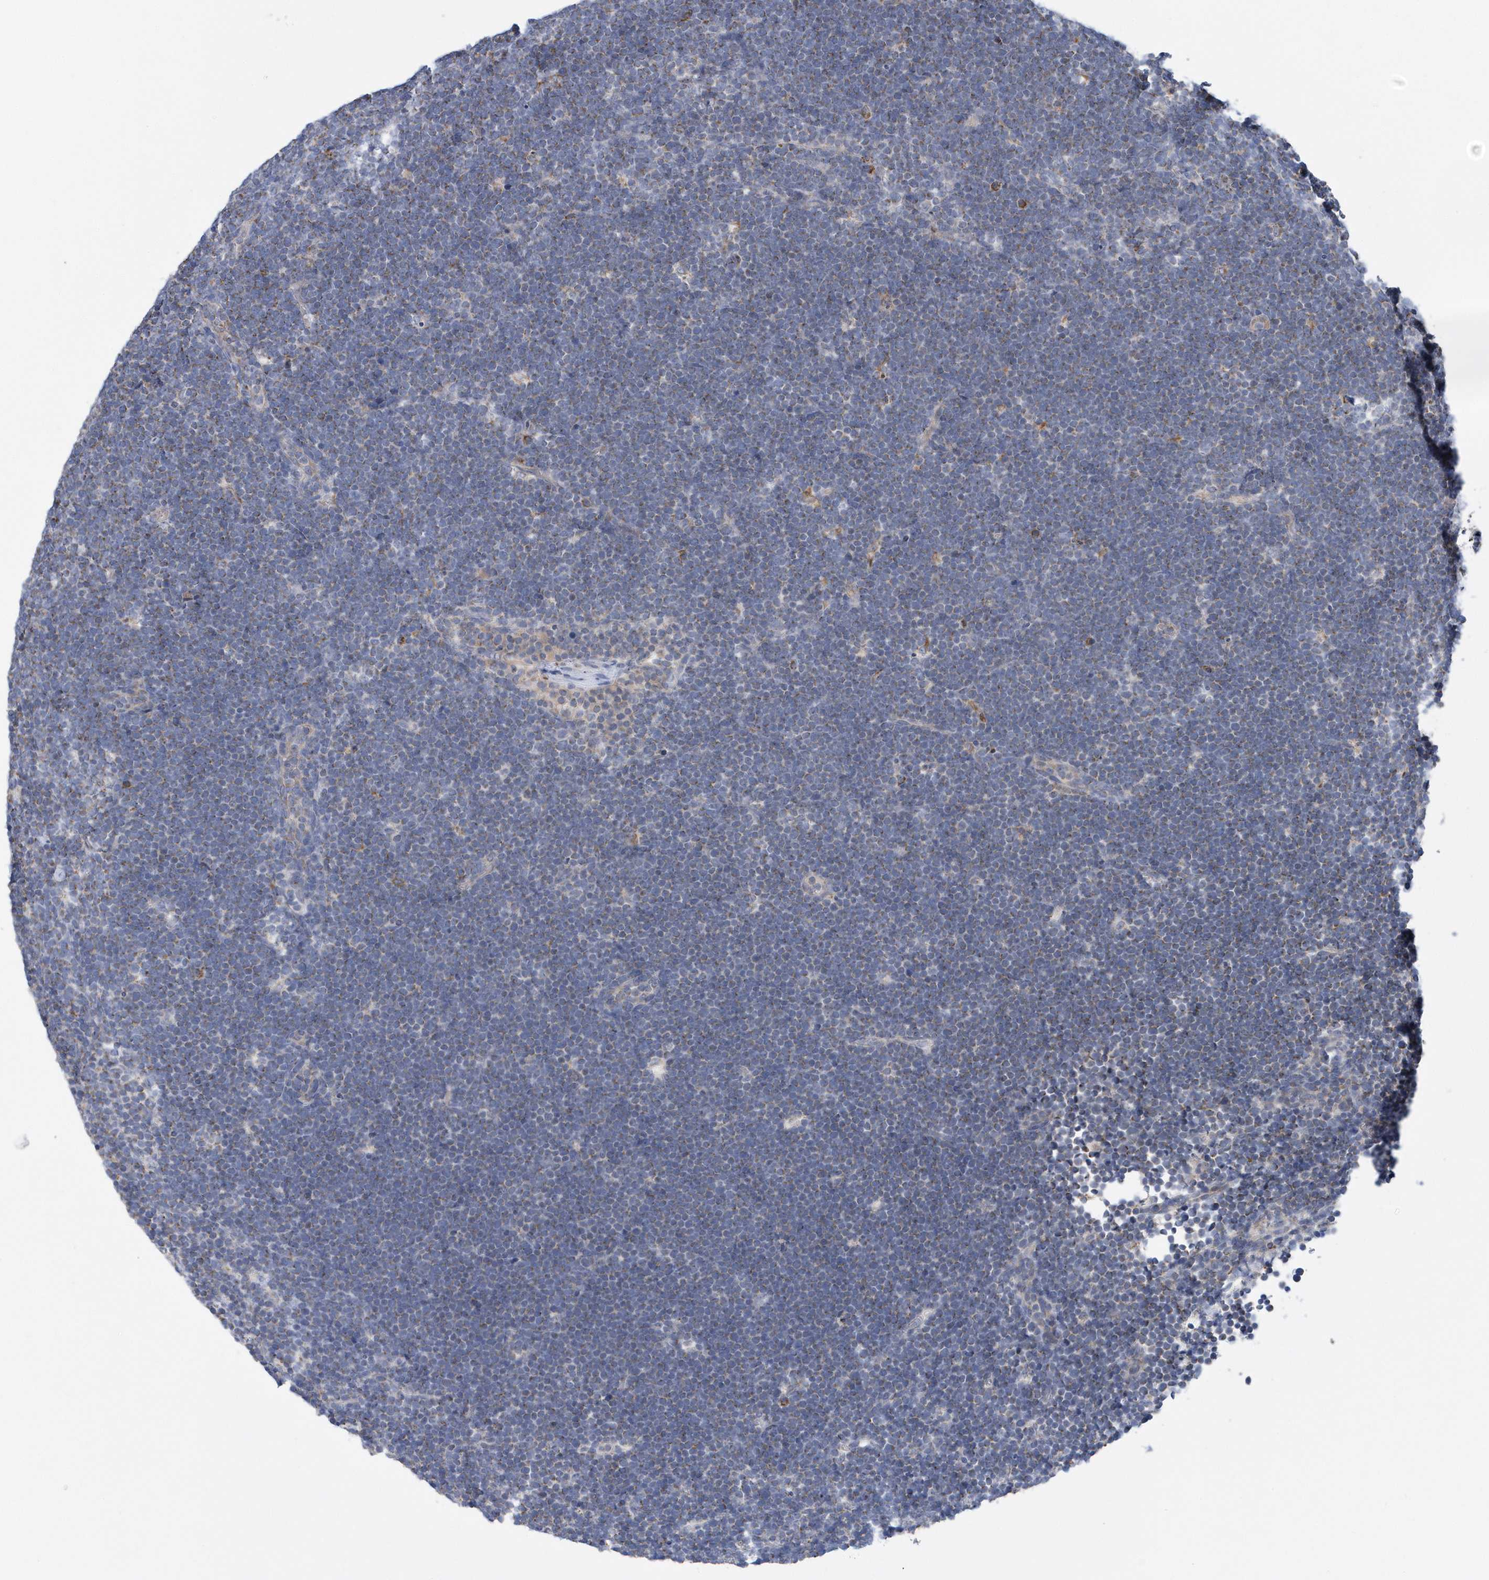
{"staining": {"intensity": "negative", "quantity": "none", "location": "none"}, "tissue": "lymphoma", "cell_type": "Tumor cells", "image_type": "cancer", "snomed": [{"axis": "morphology", "description": "Malignant lymphoma, non-Hodgkin's type, High grade"}, {"axis": "topography", "description": "Lymph node"}], "caption": "The IHC photomicrograph has no significant expression in tumor cells of lymphoma tissue.", "gene": "VWA5B2", "patient": {"sex": "male", "age": 13}}